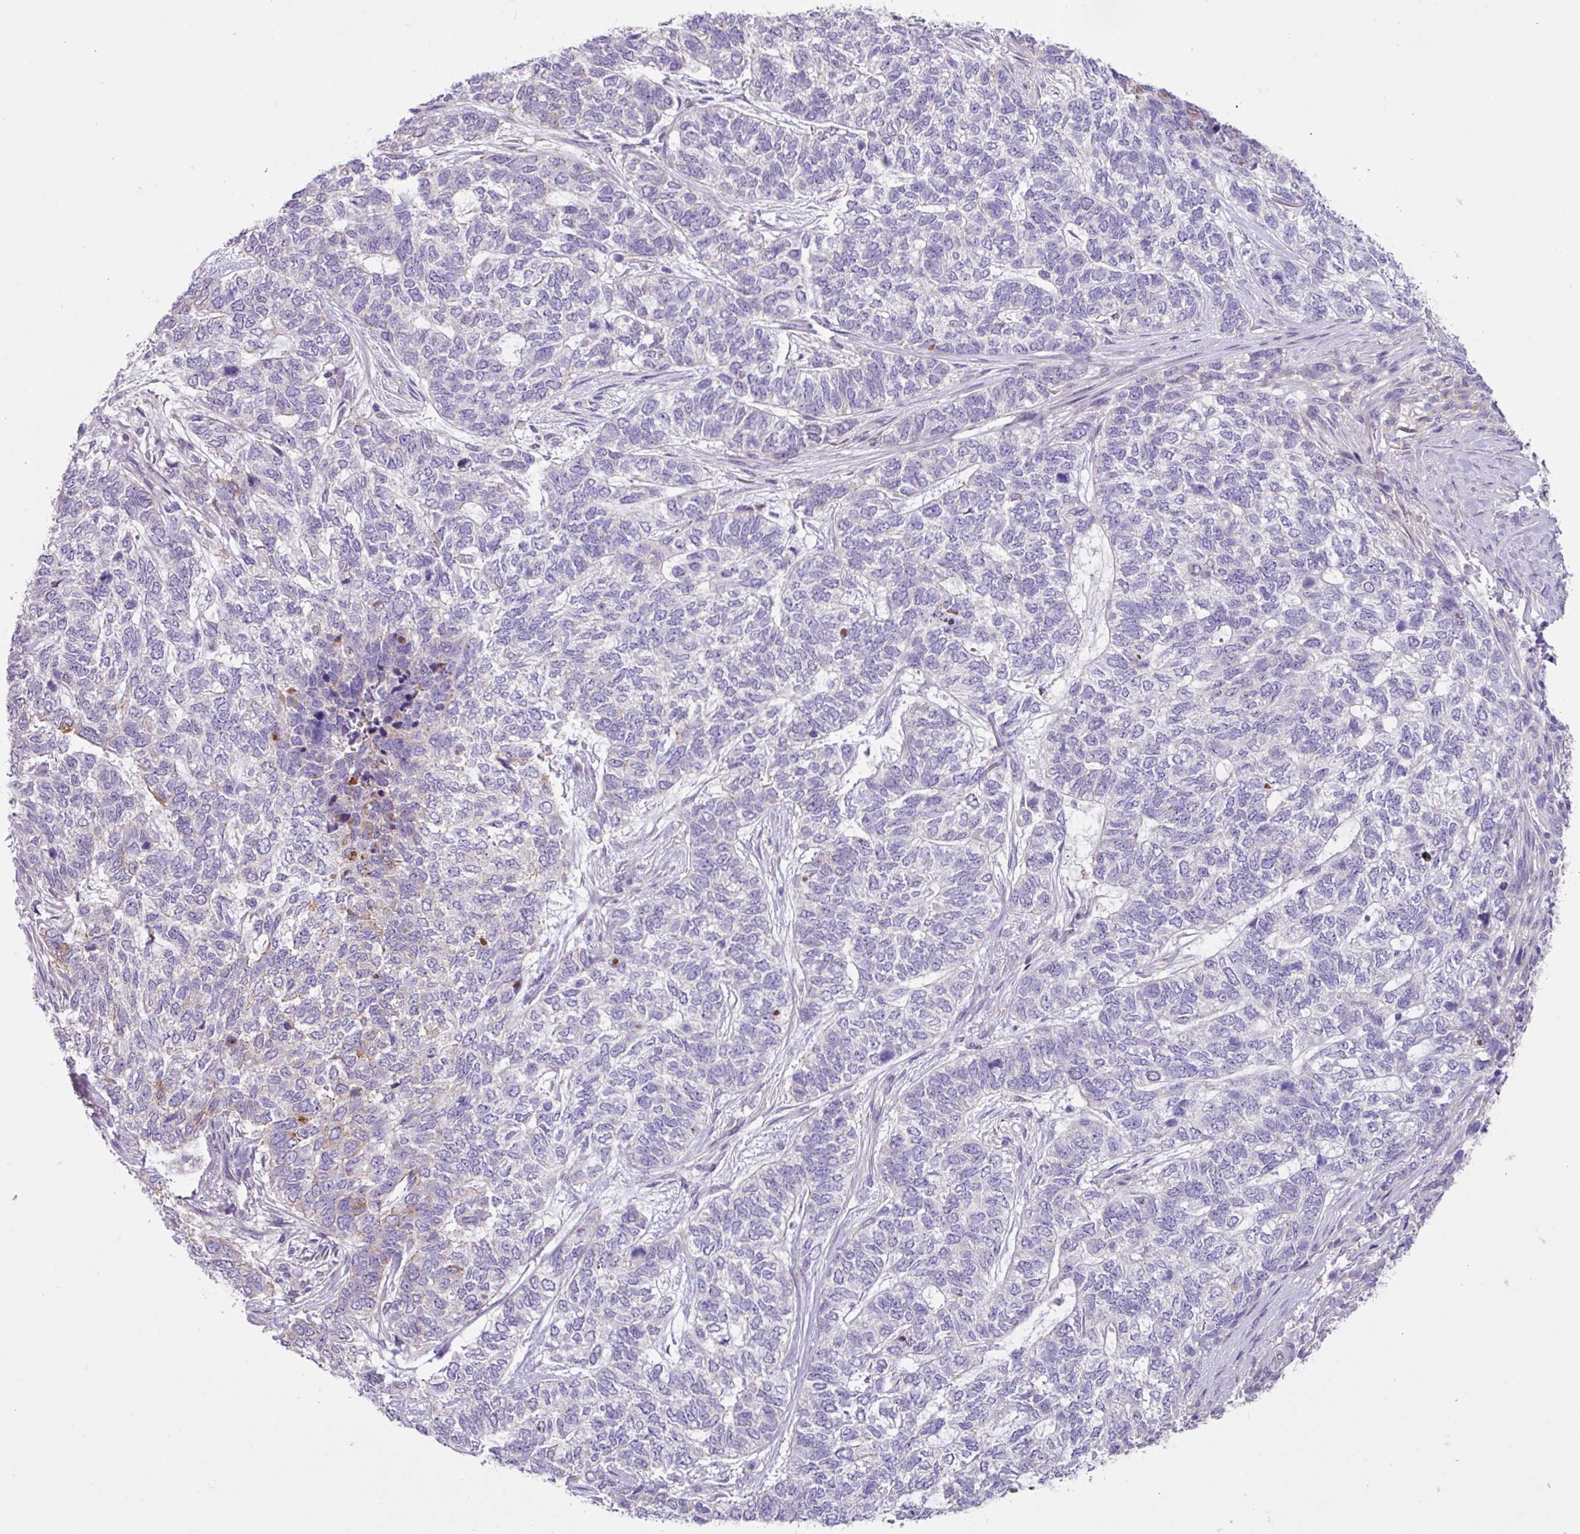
{"staining": {"intensity": "negative", "quantity": "none", "location": "none"}, "tissue": "skin cancer", "cell_type": "Tumor cells", "image_type": "cancer", "snomed": [{"axis": "morphology", "description": "Basal cell carcinoma"}, {"axis": "topography", "description": "Skin"}], "caption": "A histopathology image of skin basal cell carcinoma stained for a protein demonstrates no brown staining in tumor cells.", "gene": "IQCJ", "patient": {"sex": "female", "age": 65}}